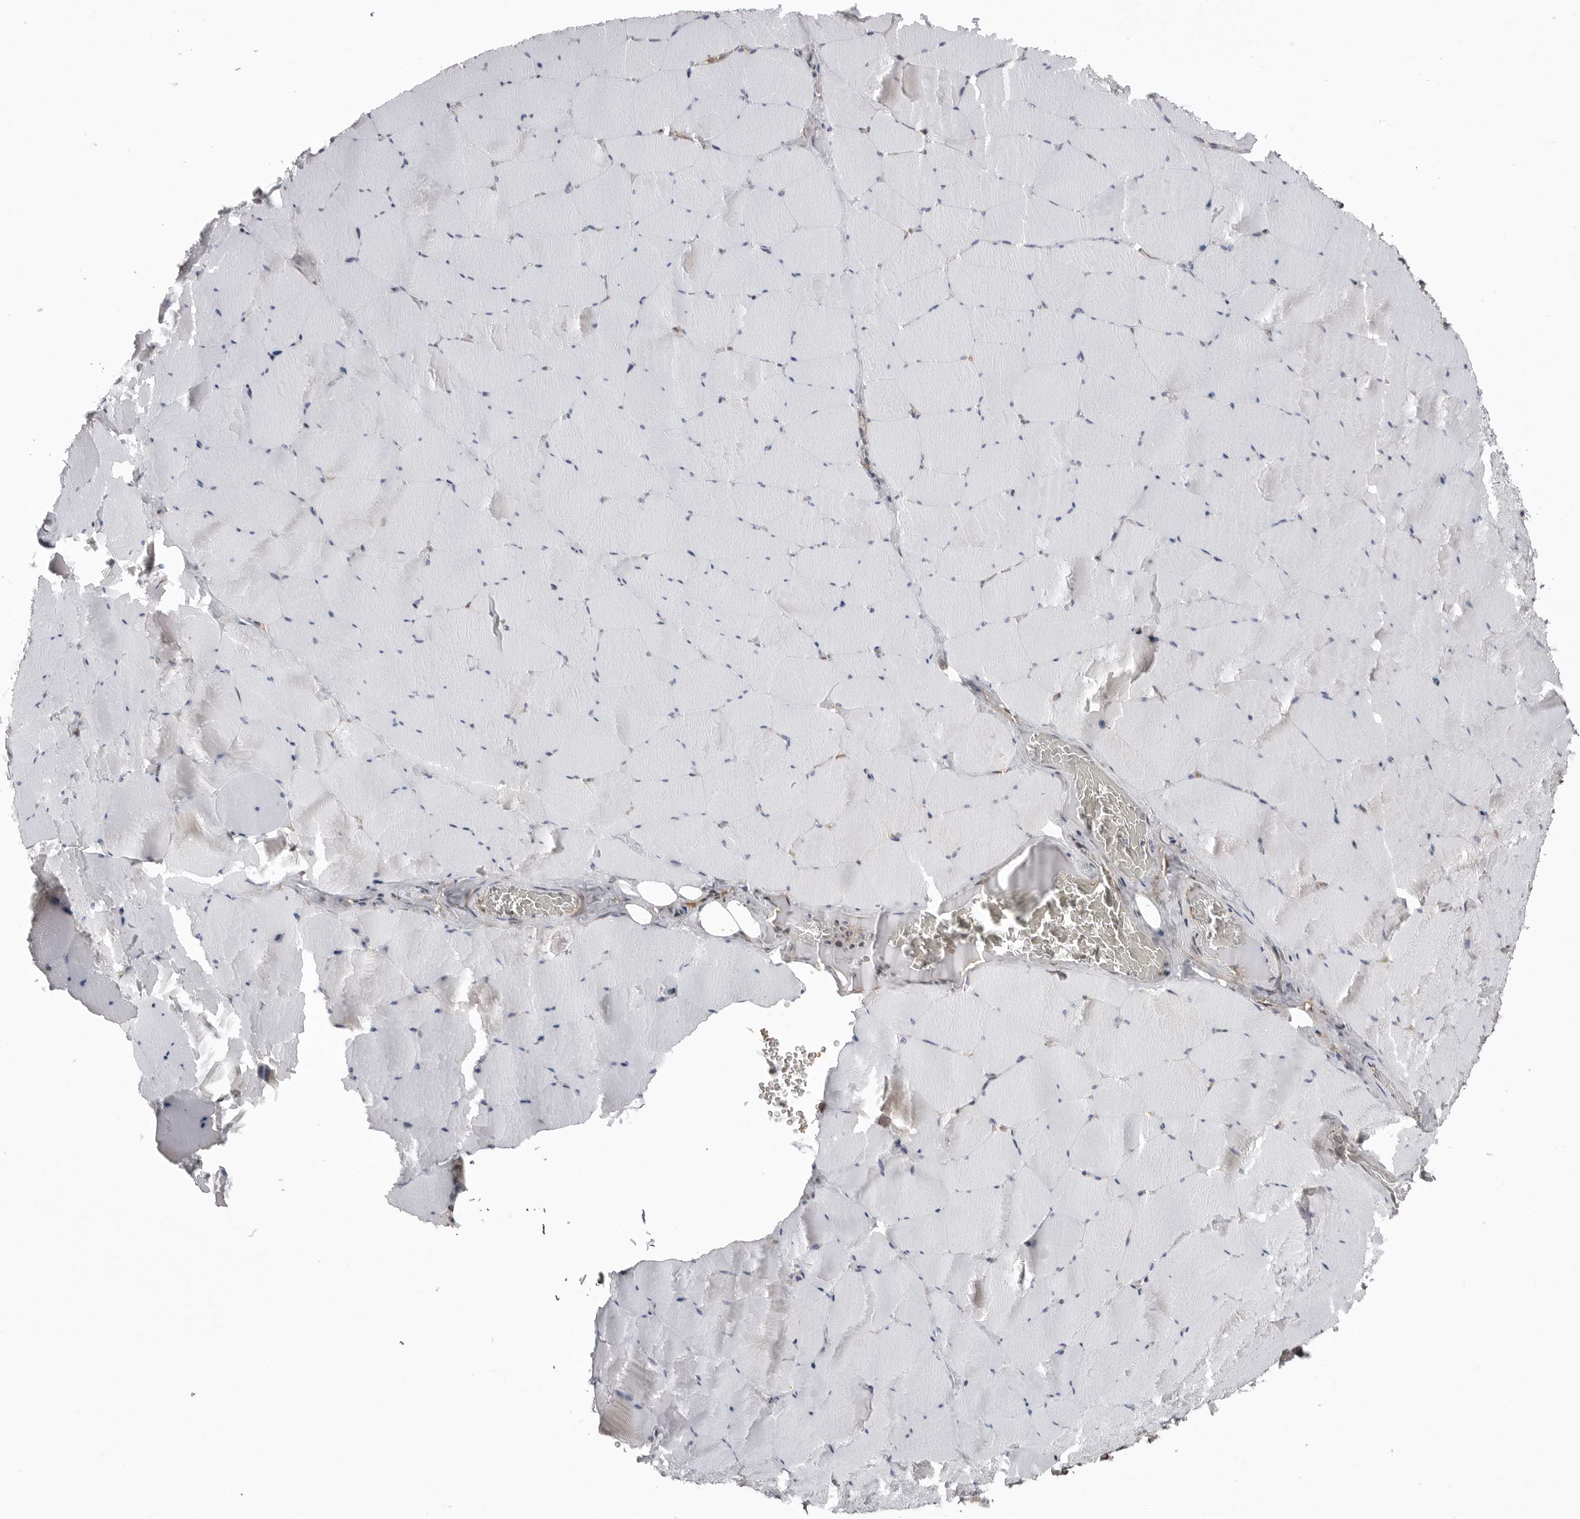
{"staining": {"intensity": "weak", "quantity": "<25%", "location": "cytoplasmic/membranous"}, "tissue": "skeletal muscle", "cell_type": "Myocytes", "image_type": "normal", "snomed": [{"axis": "morphology", "description": "Normal tissue, NOS"}, {"axis": "topography", "description": "Skeletal muscle"}], "caption": "IHC of benign human skeletal muscle reveals no staining in myocytes. (IHC, brightfield microscopy, high magnification).", "gene": "ARL5A", "patient": {"sex": "male", "age": 62}}